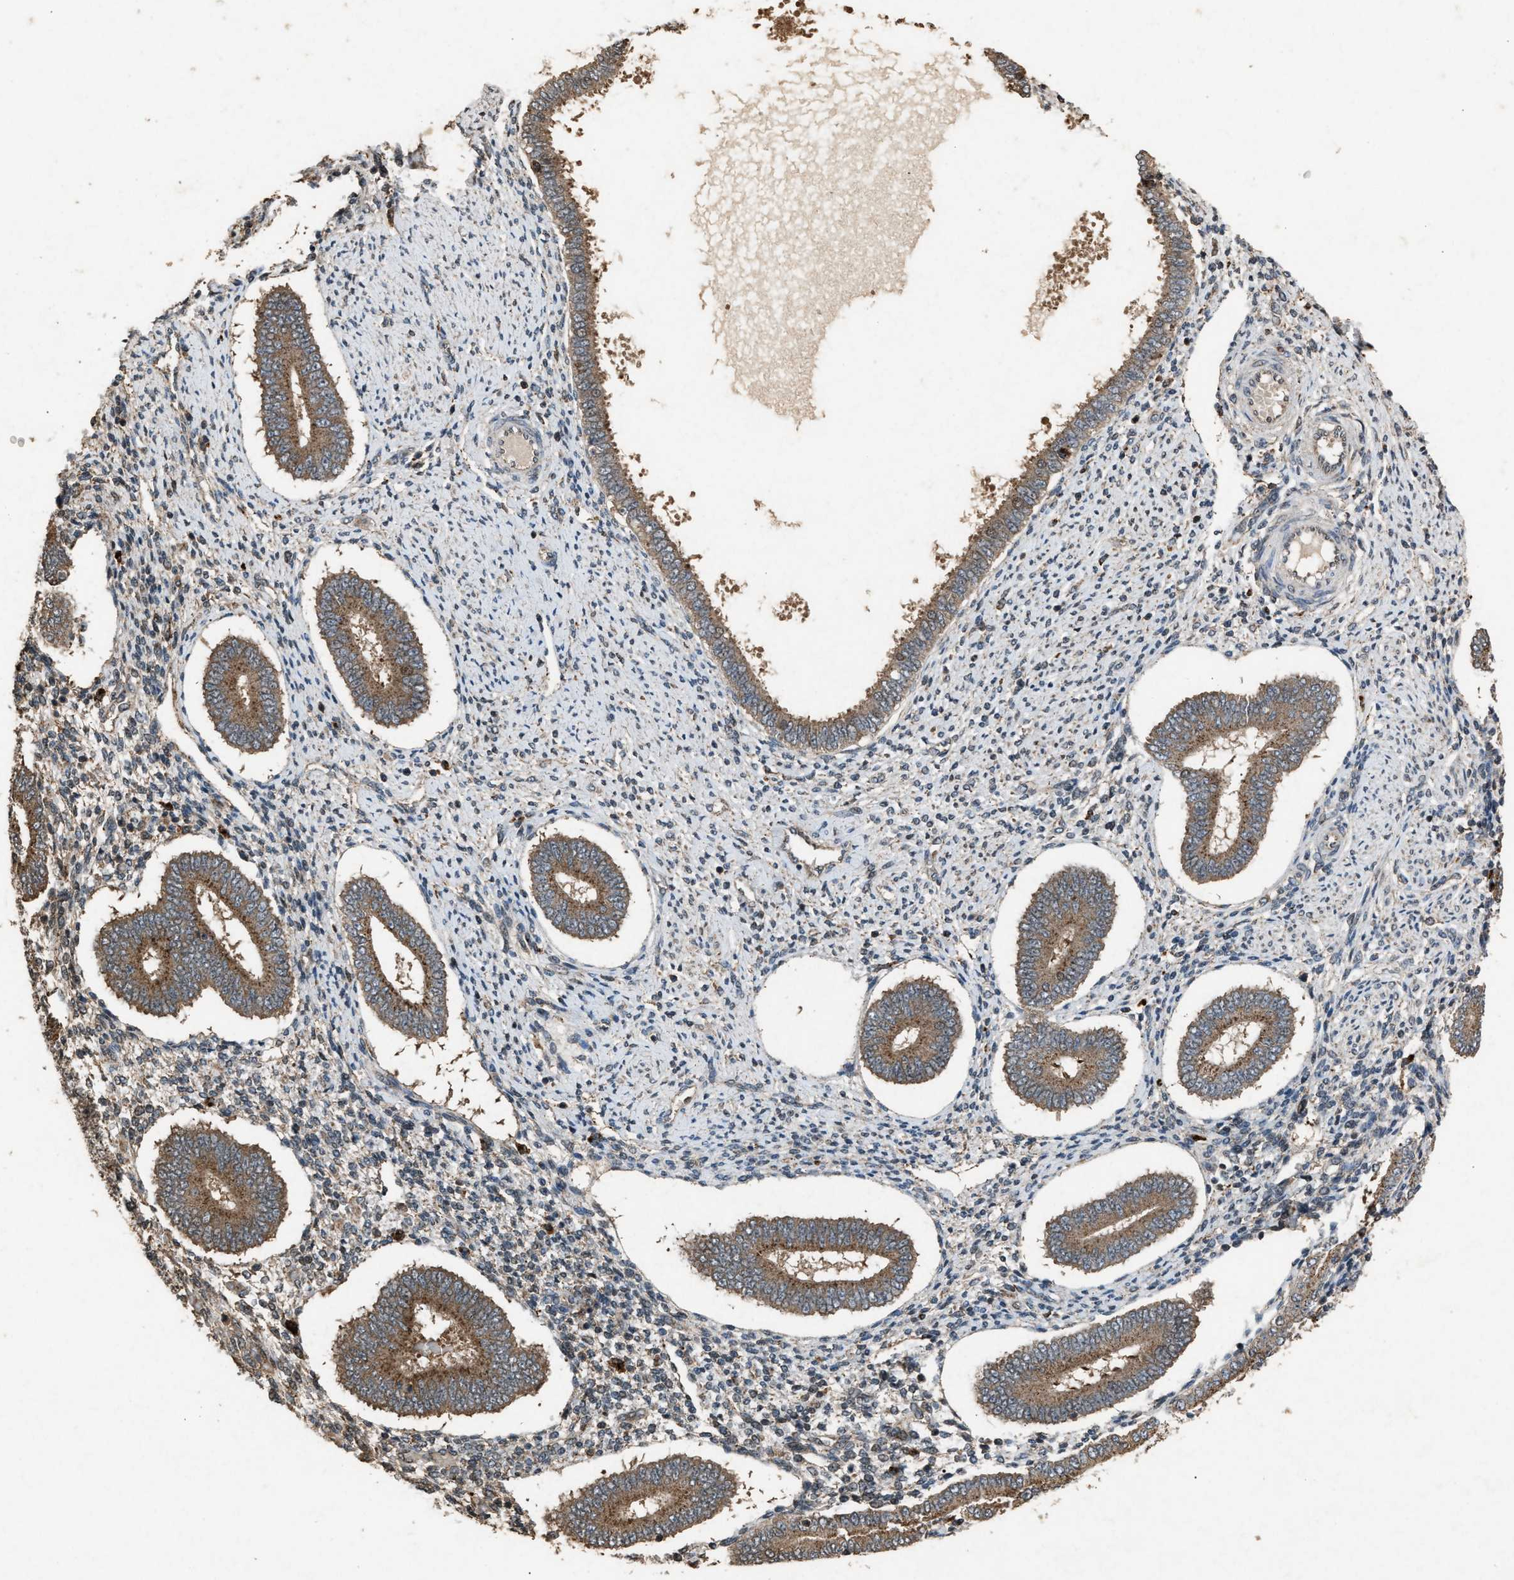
{"staining": {"intensity": "weak", "quantity": "25%-75%", "location": "cytoplasmic/membranous"}, "tissue": "endometrium", "cell_type": "Cells in endometrial stroma", "image_type": "normal", "snomed": [{"axis": "morphology", "description": "Normal tissue, NOS"}, {"axis": "topography", "description": "Endometrium"}], "caption": "The histopathology image displays staining of unremarkable endometrium, revealing weak cytoplasmic/membranous protein positivity (brown color) within cells in endometrial stroma. (Stains: DAB in brown, nuclei in blue, Microscopy: brightfield microscopy at high magnification).", "gene": "PSMD1", "patient": {"sex": "female", "age": 42}}